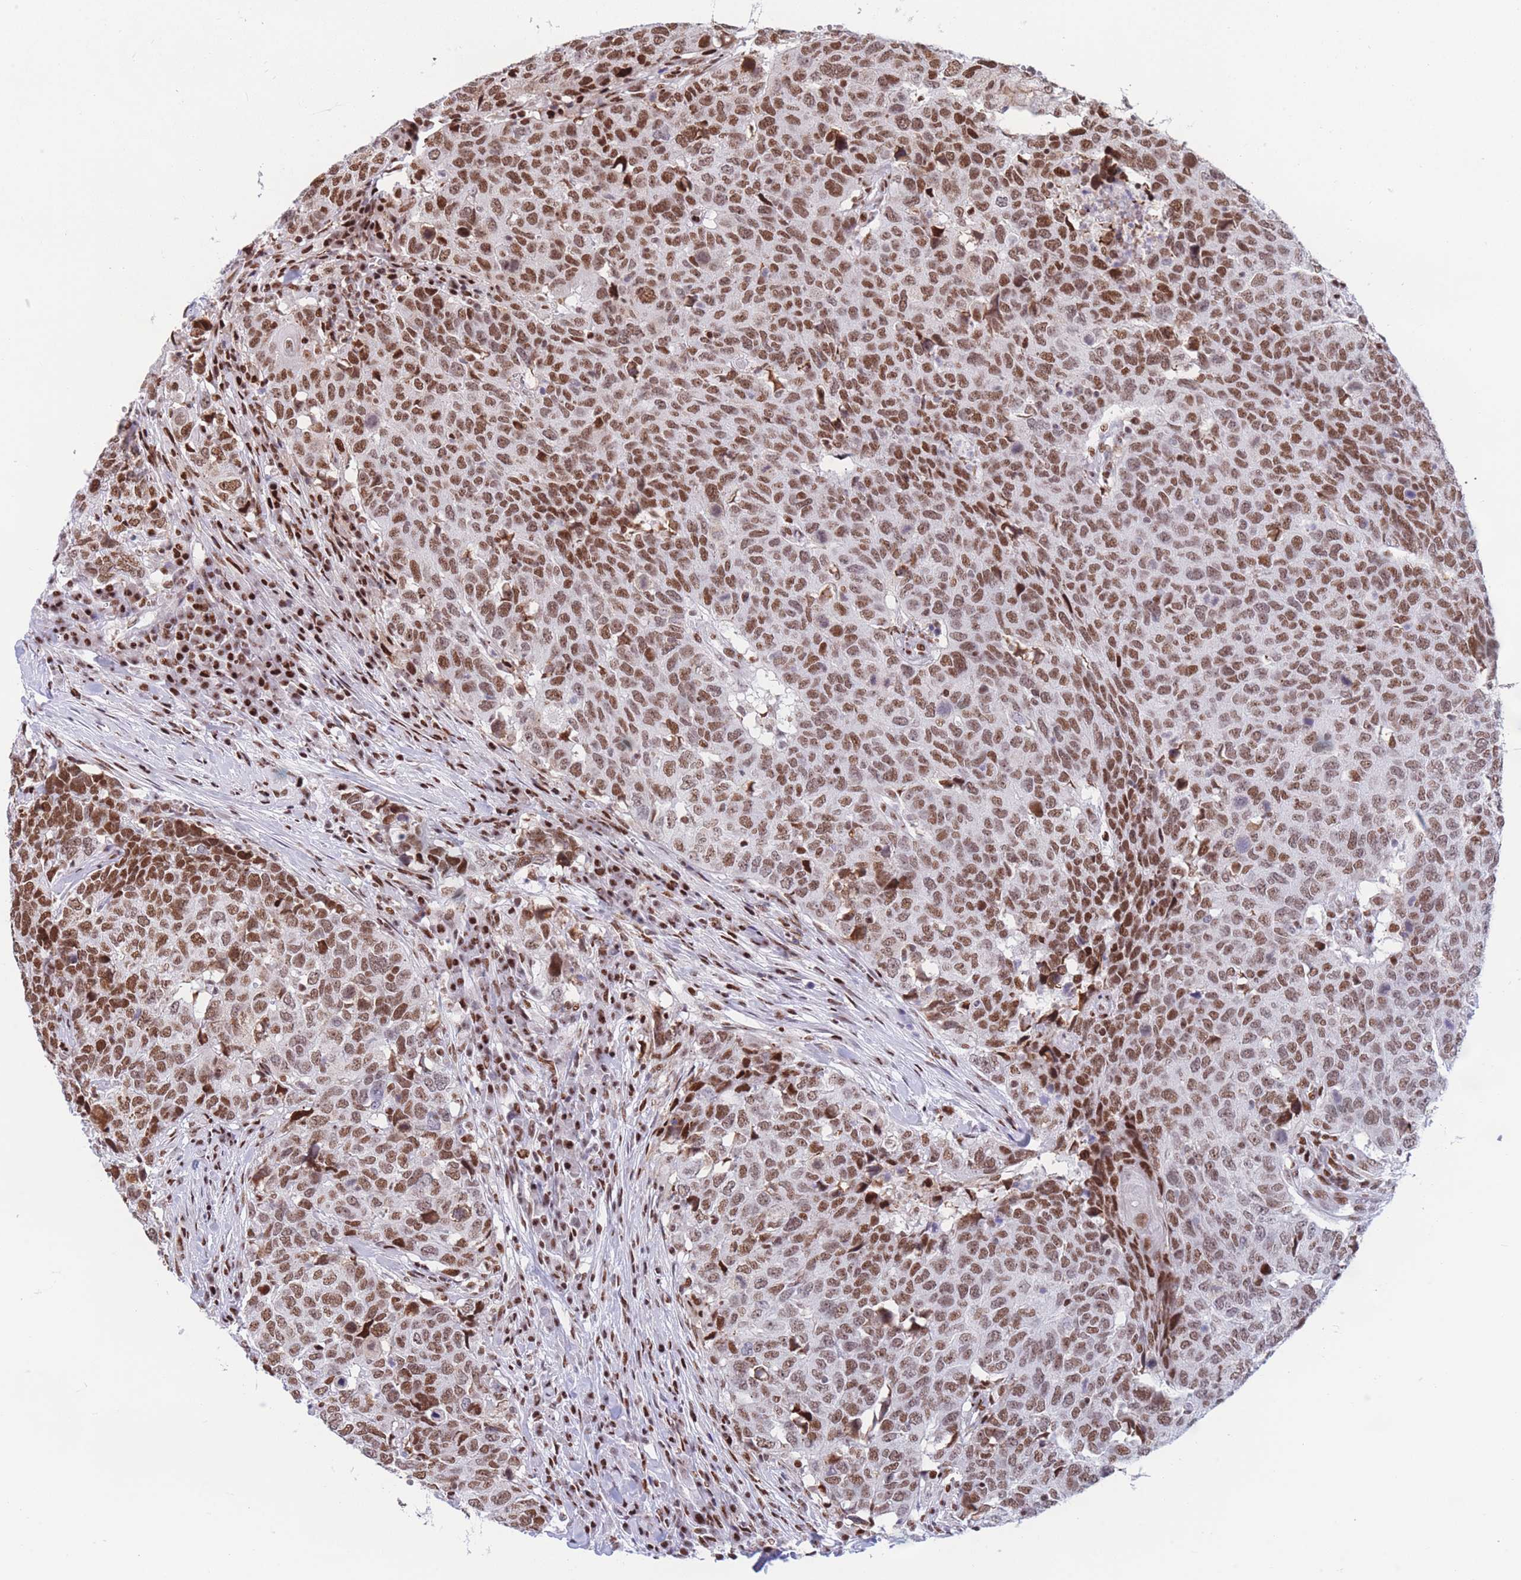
{"staining": {"intensity": "moderate", "quantity": ">75%", "location": "nuclear"}, "tissue": "head and neck cancer", "cell_type": "Tumor cells", "image_type": "cancer", "snomed": [{"axis": "morphology", "description": "Normal tissue, NOS"}, {"axis": "morphology", "description": "Squamous cell carcinoma, NOS"}, {"axis": "topography", "description": "Skeletal muscle"}, {"axis": "topography", "description": "Vascular tissue"}, {"axis": "topography", "description": "Peripheral nerve tissue"}, {"axis": "topography", "description": "Head-Neck"}], "caption": "Protein staining reveals moderate nuclear staining in approximately >75% of tumor cells in squamous cell carcinoma (head and neck).", "gene": "DNAJC3", "patient": {"sex": "male", "age": 66}}